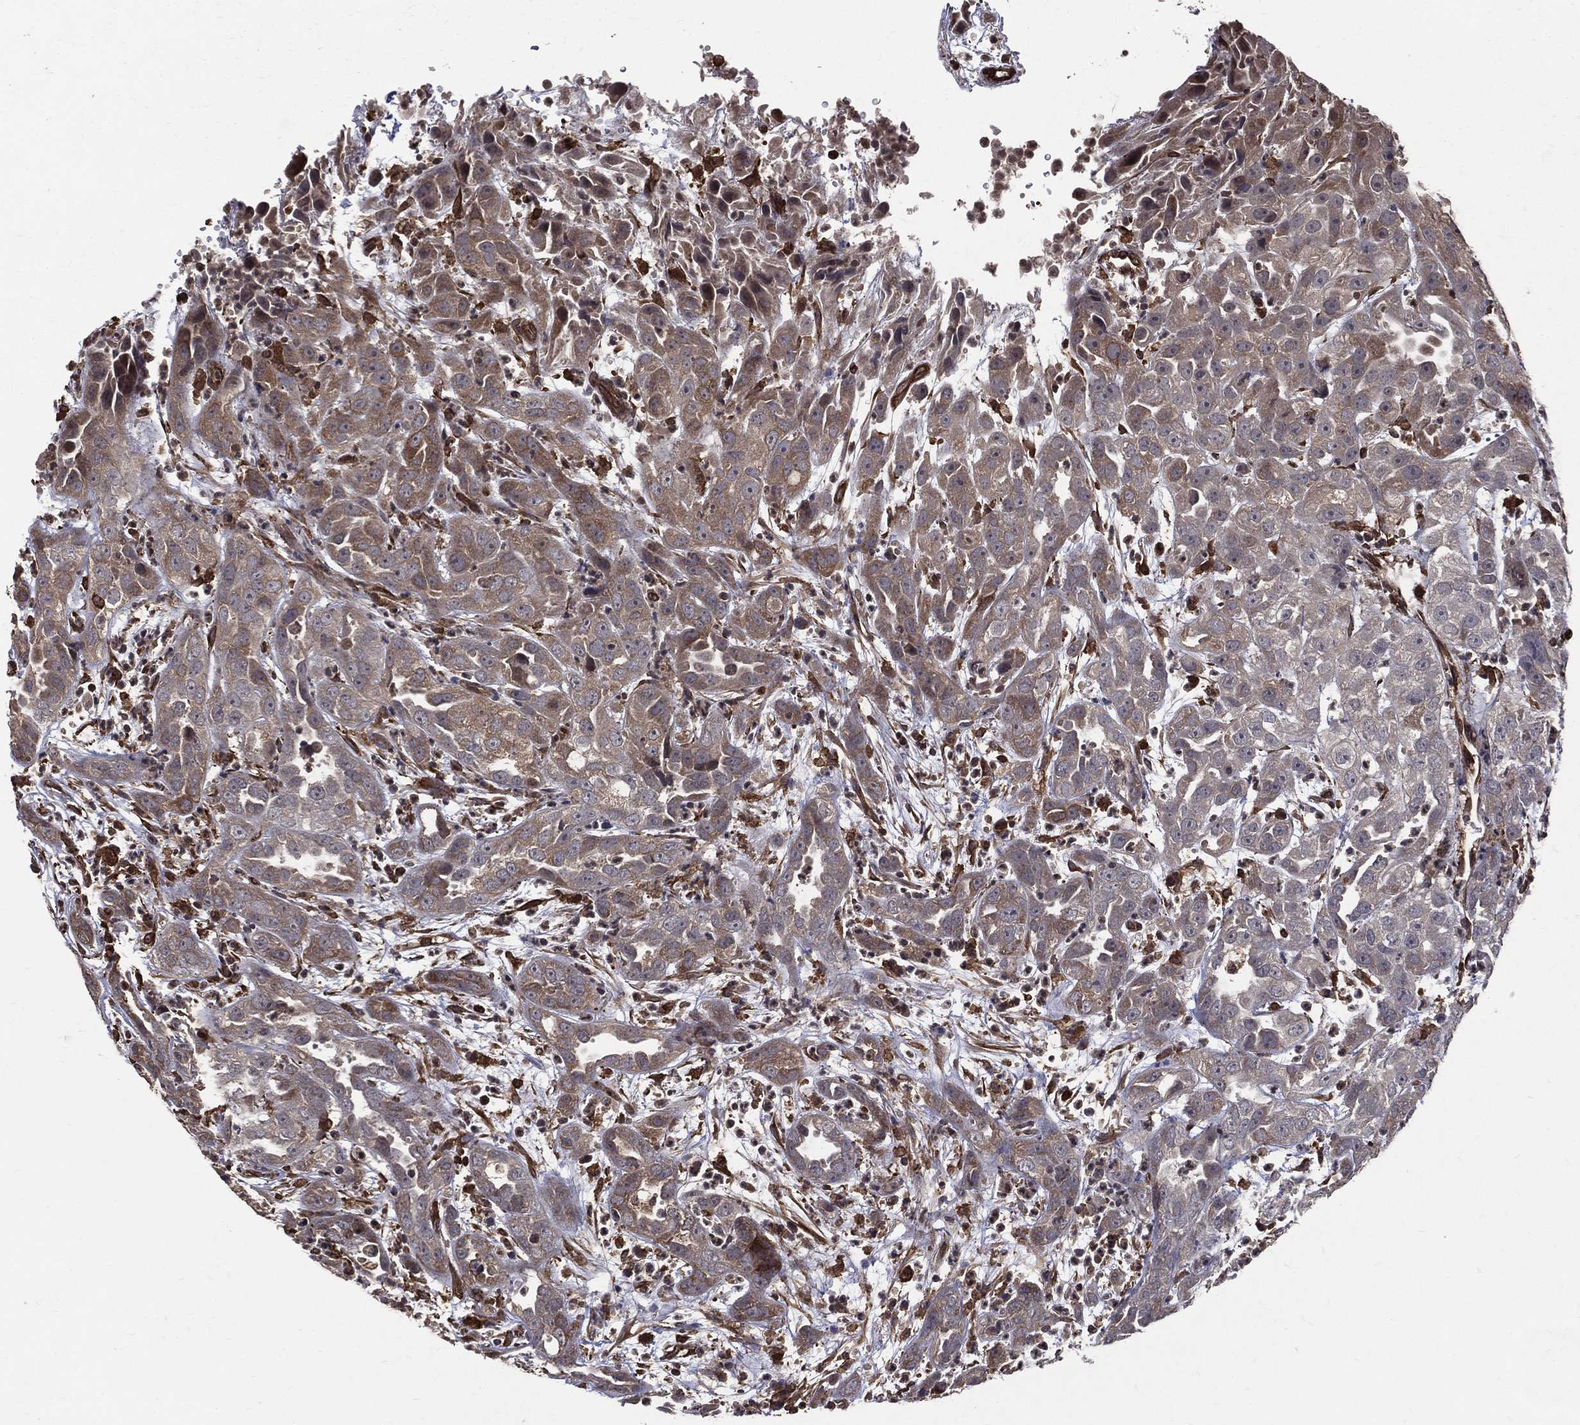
{"staining": {"intensity": "moderate", "quantity": "25%-75%", "location": "cytoplasmic/membranous"}, "tissue": "urothelial cancer", "cell_type": "Tumor cells", "image_type": "cancer", "snomed": [{"axis": "morphology", "description": "Urothelial carcinoma, High grade"}, {"axis": "topography", "description": "Urinary bladder"}], "caption": "About 25%-75% of tumor cells in human urothelial cancer exhibit moderate cytoplasmic/membranous protein staining as visualized by brown immunohistochemical staining.", "gene": "DPYSL2", "patient": {"sex": "female", "age": 41}}